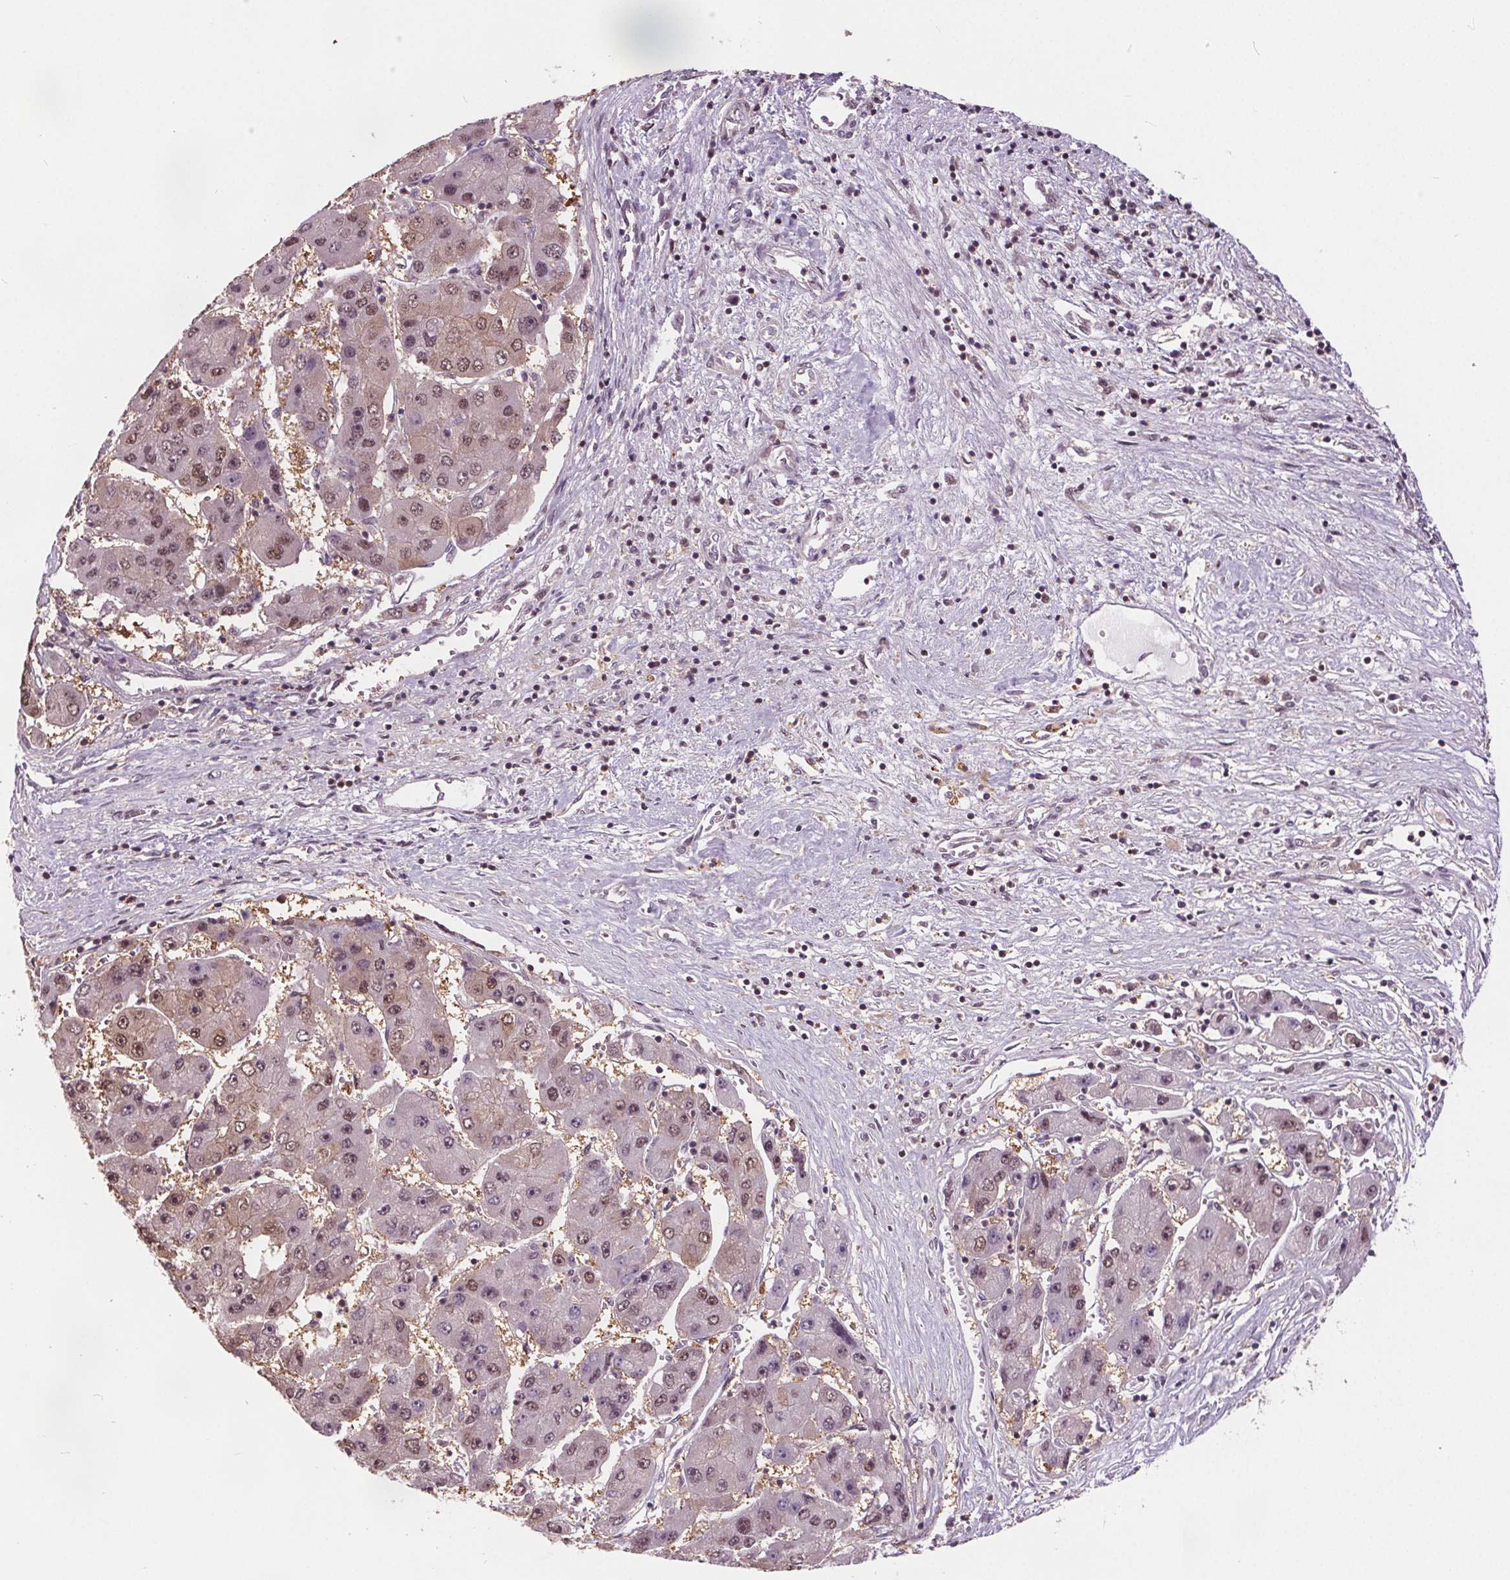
{"staining": {"intensity": "moderate", "quantity": "25%-75%", "location": "nuclear"}, "tissue": "liver cancer", "cell_type": "Tumor cells", "image_type": "cancer", "snomed": [{"axis": "morphology", "description": "Carcinoma, Hepatocellular, NOS"}, {"axis": "topography", "description": "Liver"}], "caption": "A high-resolution photomicrograph shows immunohistochemistry (IHC) staining of liver cancer (hepatocellular carcinoma), which shows moderate nuclear staining in approximately 25%-75% of tumor cells.", "gene": "HIF1AN", "patient": {"sex": "female", "age": 61}}